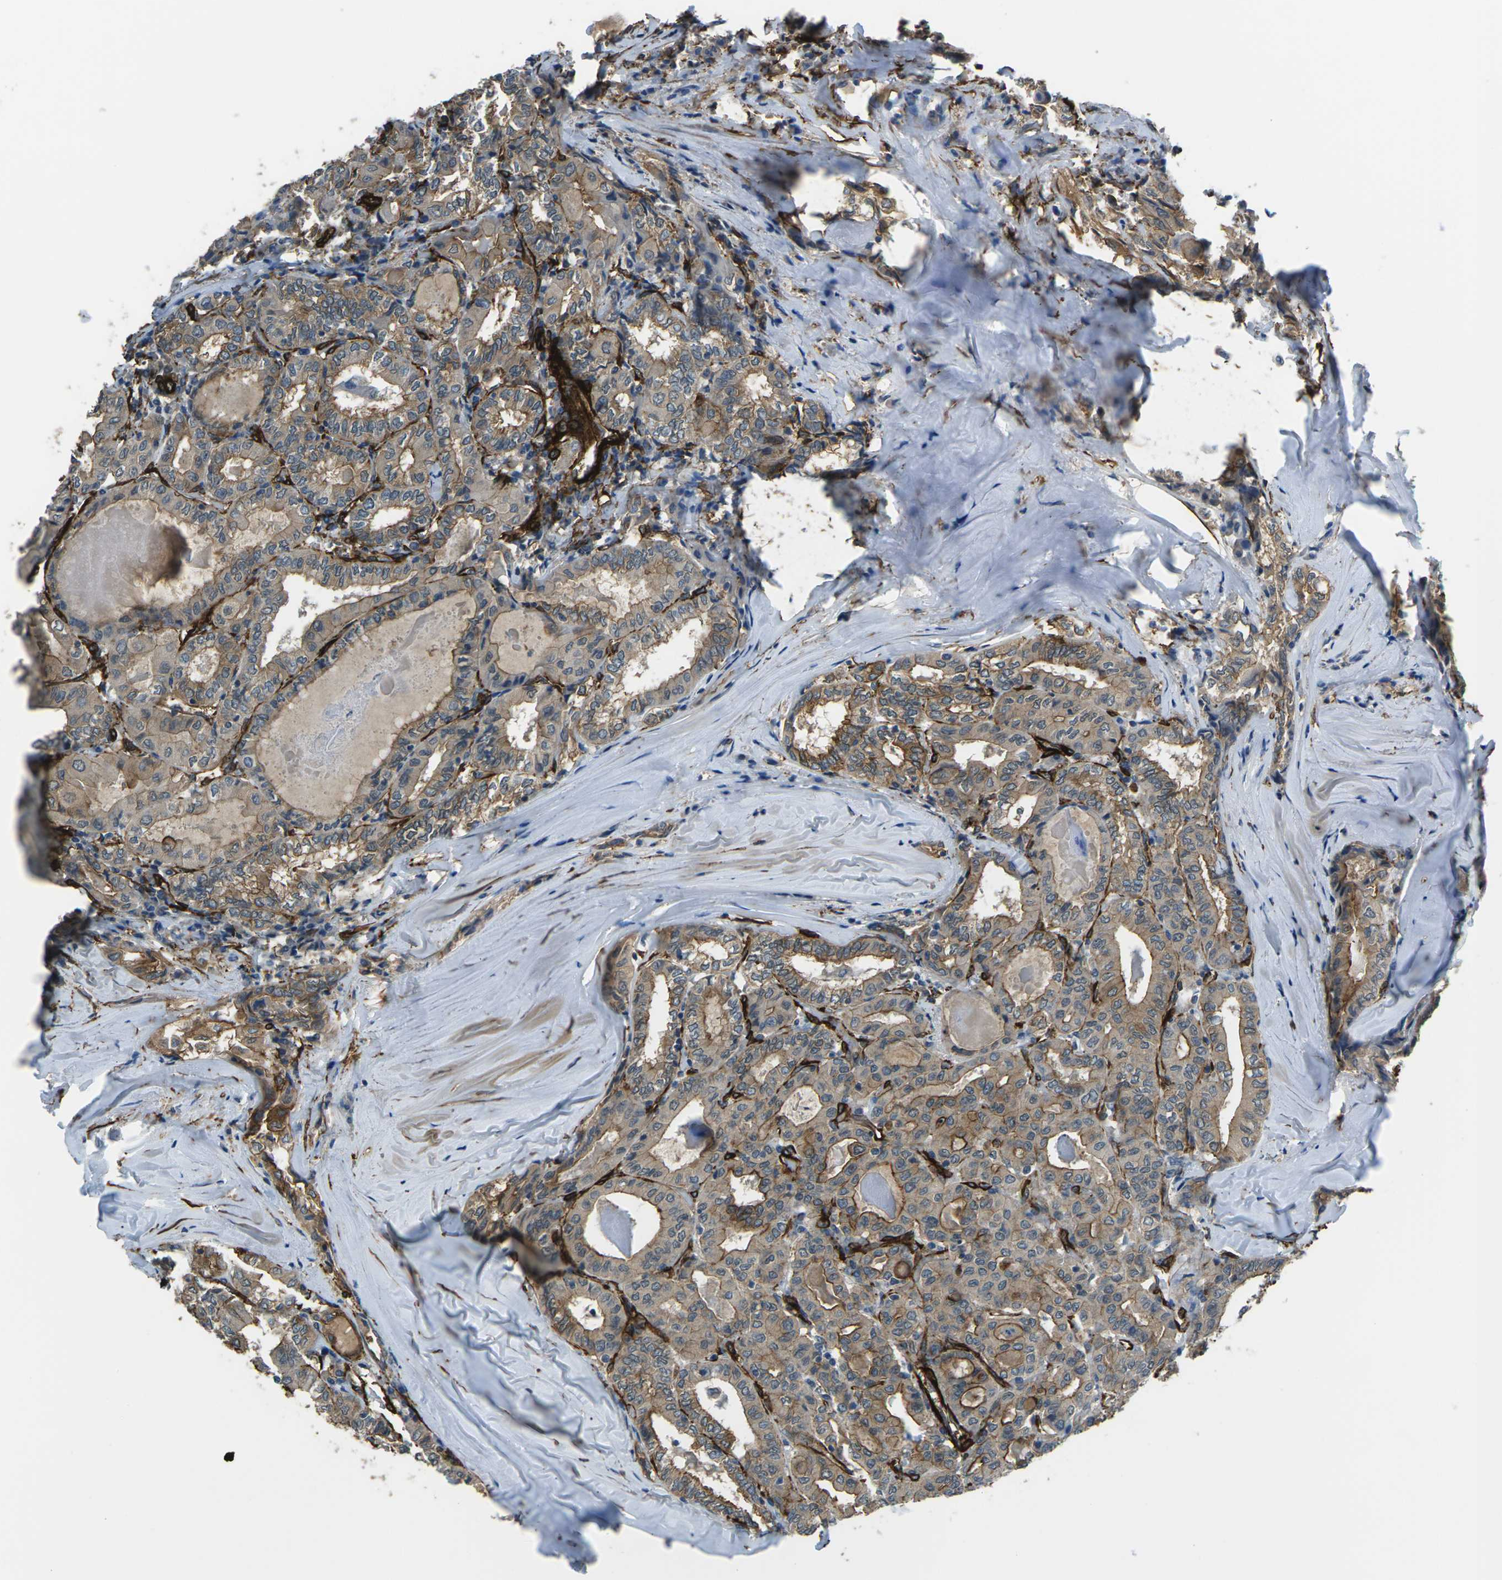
{"staining": {"intensity": "moderate", "quantity": ">75%", "location": "cytoplasmic/membranous"}, "tissue": "thyroid cancer", "cell_type": "Tumor cells", "image_type": "cancer", "snomed": [{"axis": "morphology", "description": "Papillary adenocarcinoma, NOS"}, {"axis": "topography", "description": "Thyroid gland"}], "caption": "Moderate cytoplasmic/membranous staining for a protein is appreciated in about >75% of tumor cells of thyroid cancer using IHC.", "gene": "GRAMD1C", "patient": {"sex": "female", "age": 42}}